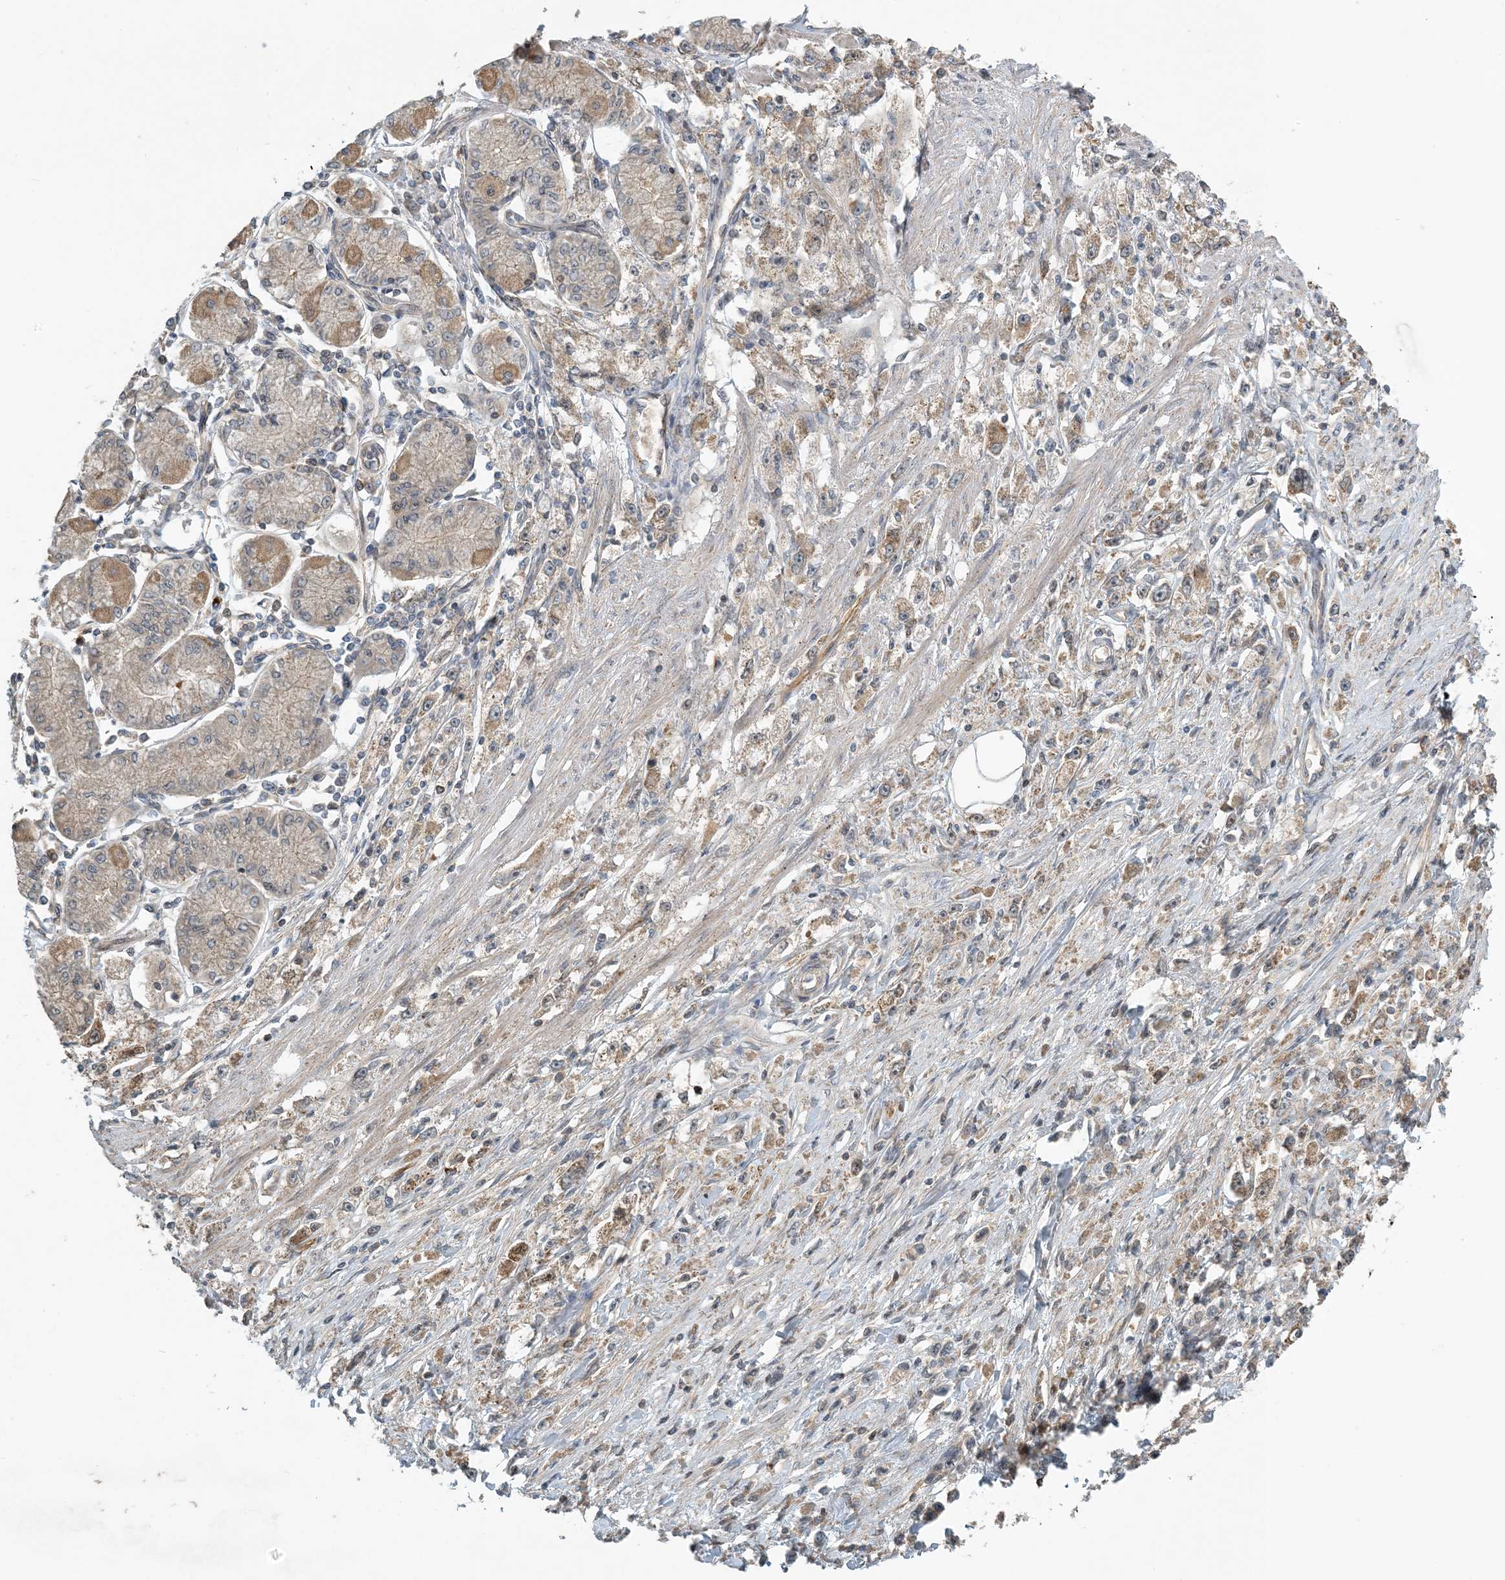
{"staining": {"intensity": "moderate", "quantity": ">75%", "location": "cytoplasmic/membranous"}, "tissue": "stomach cancer", "cell_type": "Tumor cells", "image_type": "cancer", "snomed": [{"axis": "morphology", "description": "Adenocarcinoma, NOS"}, {"axis": "topography", "description": "Stomach"}], "caption": "Immunohistochemical staining of human stomach adenocarcinoma reveals medium levels of moderate cytoplasmic/membranous protein positivity in approximately >75% of tumor cells. (DAB (3,3'-diaminobenzidine) = brown stain, brightfield microscopy at high magnification).", "gene": "ZBTB3", "patient": {"sex": "female", "age": 59}}